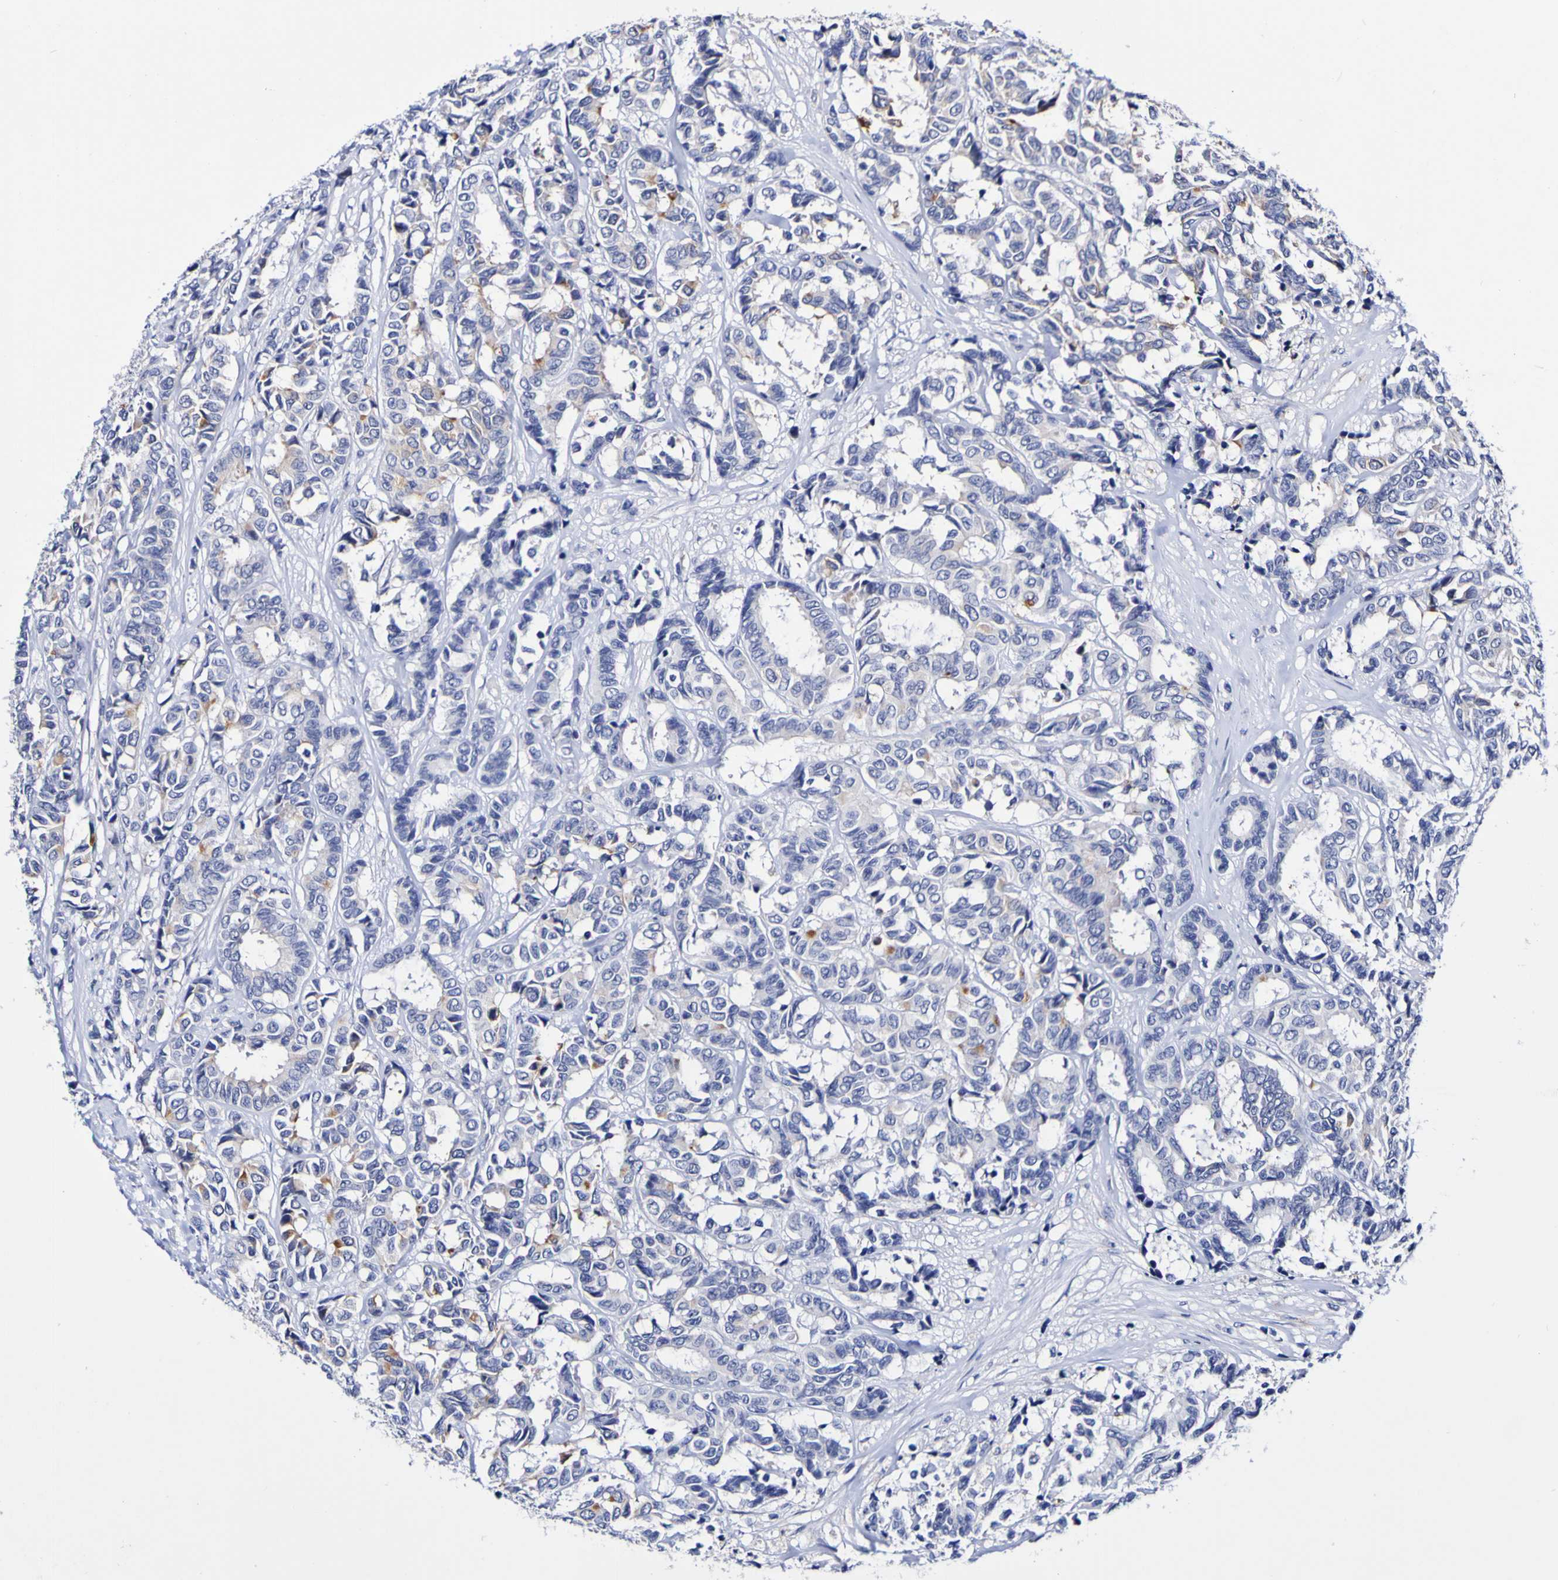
{"staining": {"intensity": "moderate", "quantity": "<25%", "location": "cytoplasmic/membranous"}, "tissue": "breast cancer", "cell_type": "Tumor cells", "image_type": "cancer", "snomed": [{"axis": "morphology", "description": "Duct carcinoma"}, {"axis": "topography", "description": "Breast"}], "caption": "A brown stain labels moderate cytoplasmic/membranous staining of a protein in breast cancer tumor cells. The staining was performed using DAB (3,3'-diaminobenzidine), with brown indicating positive protein expression. Nuclei are stained blue with hematoxylin.", "gene": "ACVR1C", "patient": {"sex": "female", "age": 87}}